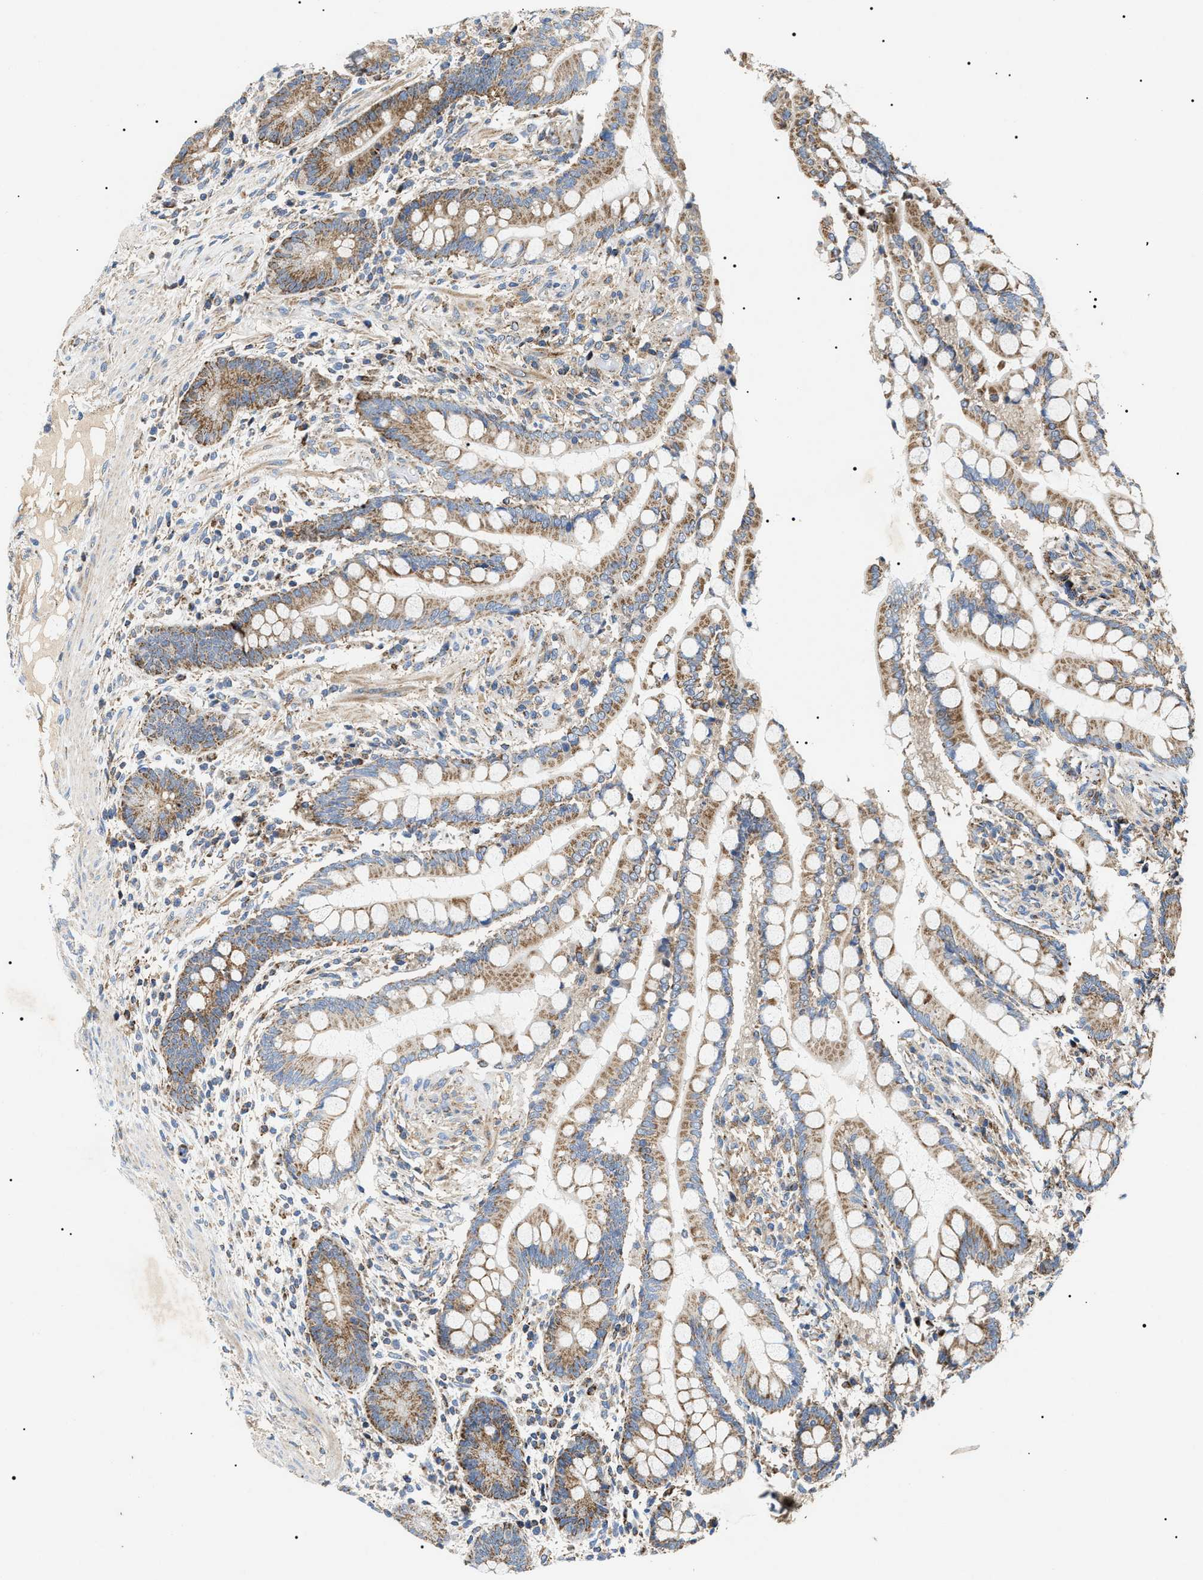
{"staining": {"intensity": "weak", "quantity": ">75%", "location": "cytoplasmic/membranous"}, "tissue": "colon", "cell_type": "Endothelial cells", "image_type": "normal", "snomed": [{"axis": "morphology", "description": "Normal tissue, NOS"}, {"axis": "topography", "description": "Colon"}], "caption": "A brown stain labels weak cytoplasmic/membranous staining of a protein in endothelial cells of benign human colon.", "gene": "OXSM", "patient": {"sex": "male", "age": 73}}